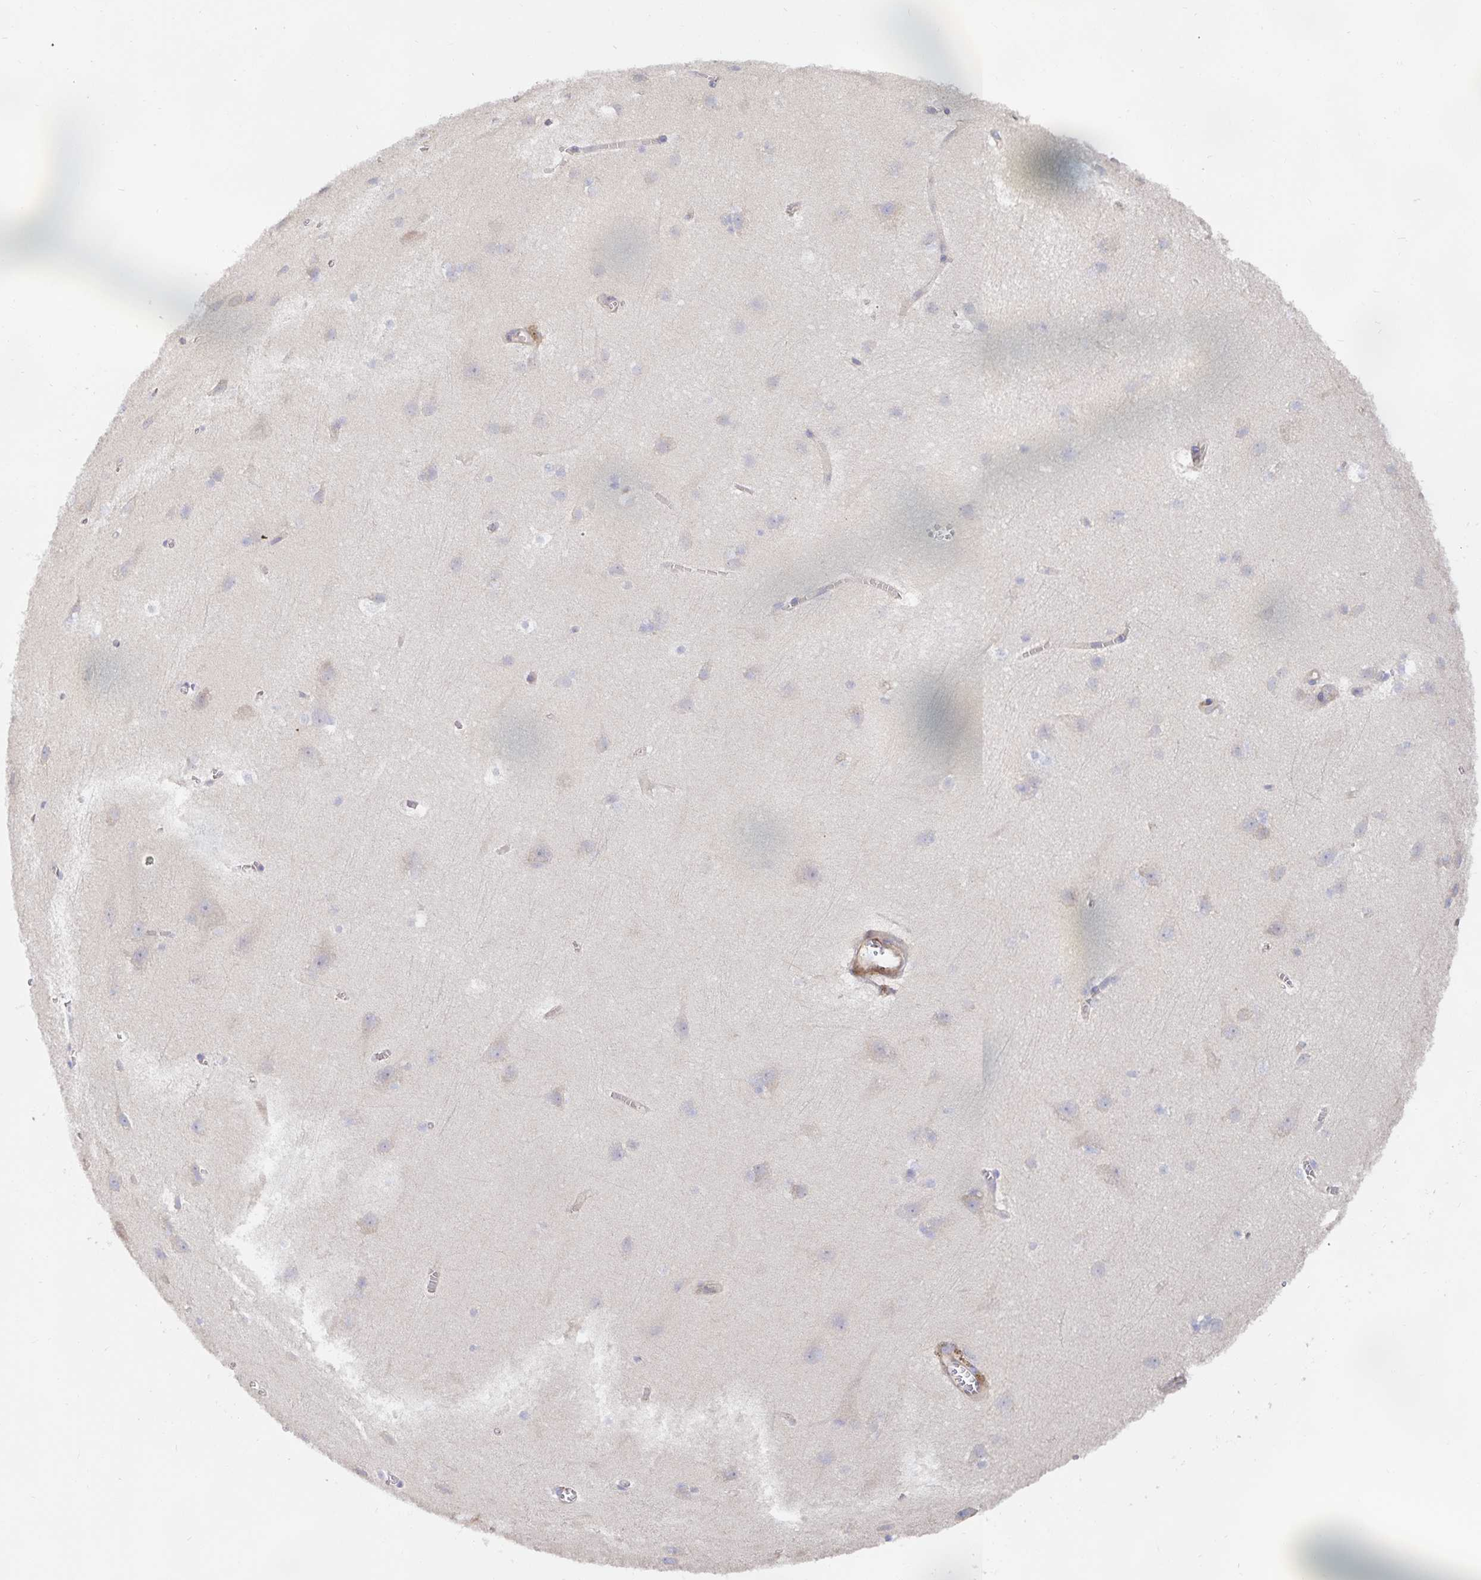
{"staining": {"intensity": "negative", "quantity": "none", "location": "none"}, "tissue": "cerebral cortex", "cell_type": "Endothelial cells", "image_type": "normal", "snomed": [{"axis": "morphology", "description": "Normal tissue, NOS"}, {"axis": "topography", "description": "Cerebral cortex"}], "caption": "Endothelial cells show no significant positivity in unremarkable cerebral cortex.", "gene": "METTL22", "patient": {"sex": "male", "age": 37}}